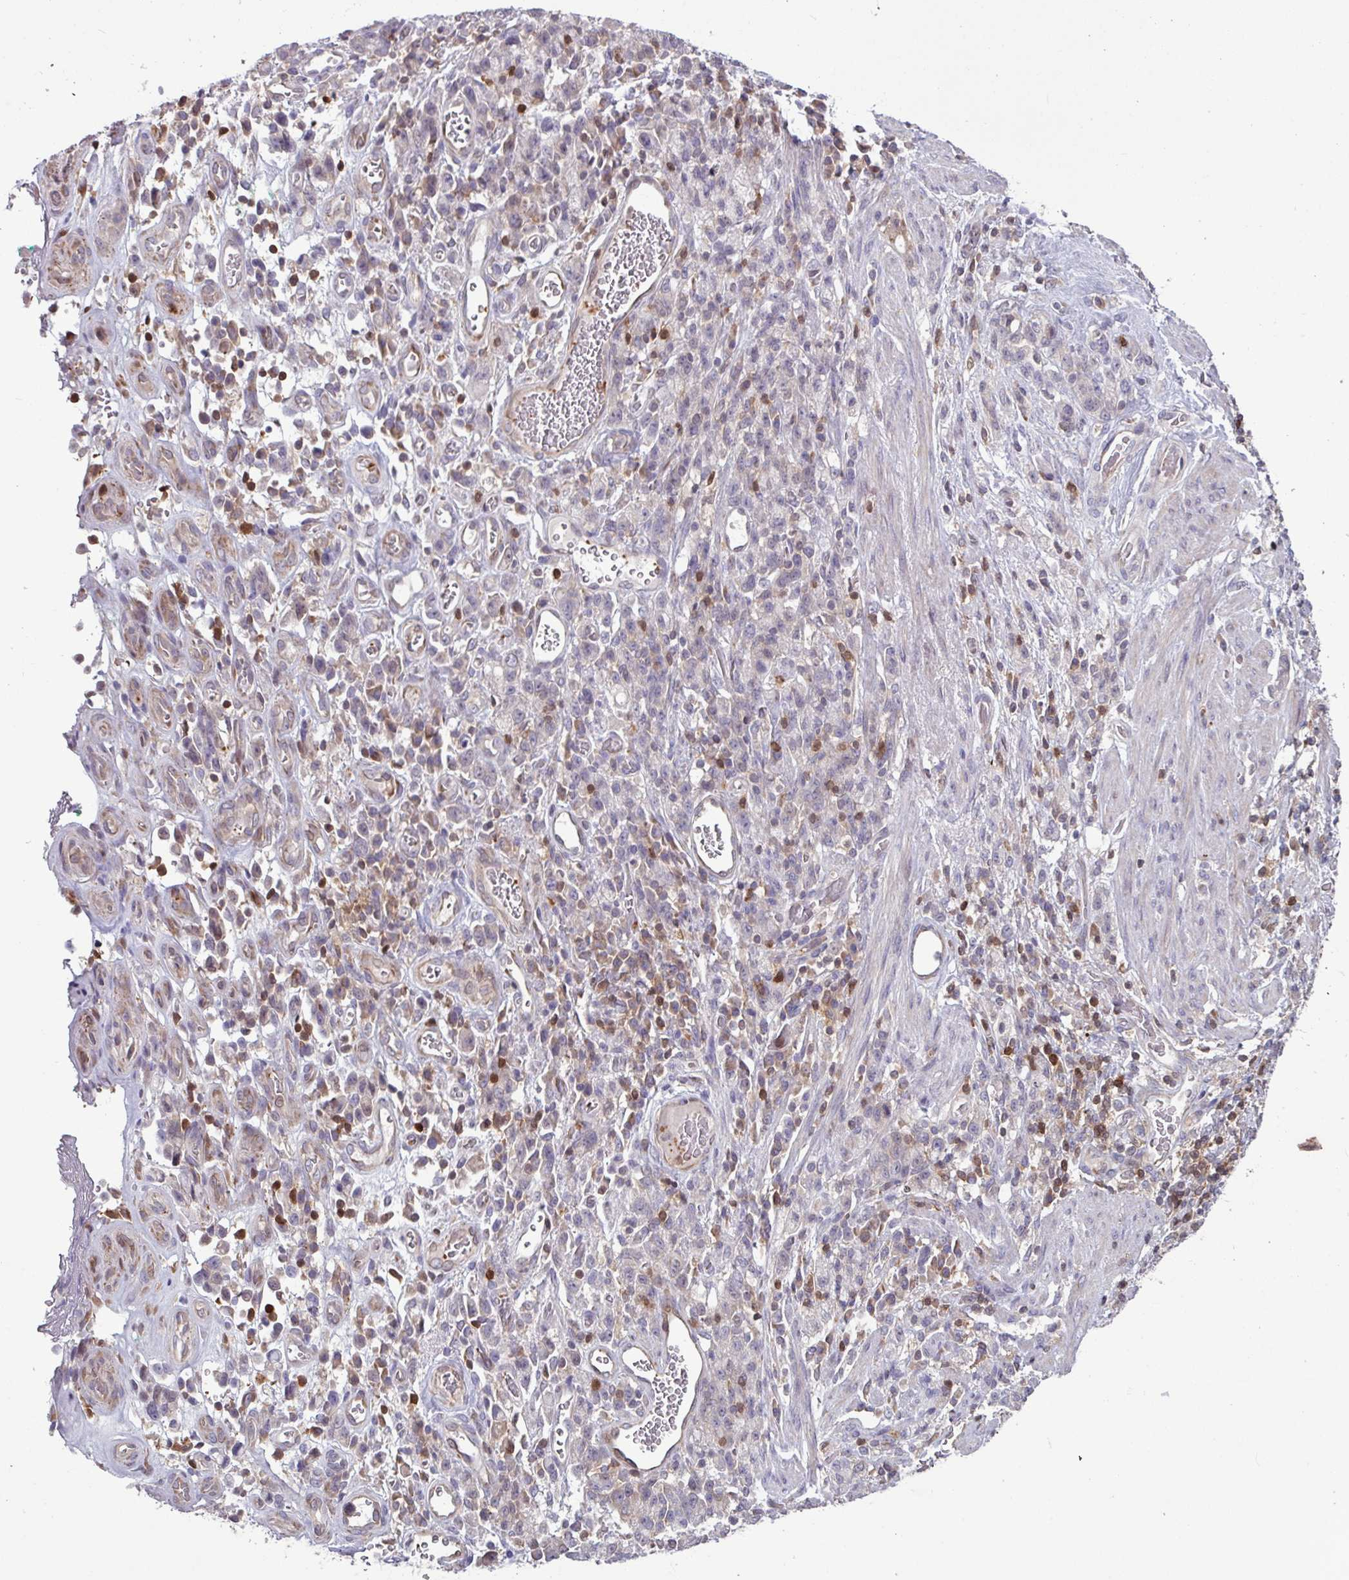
{"staining": {"intensity": "negative", "quantity": "none", "location": "none"}, "tissue": "stomach cancer", "cell_type": "Tumor cells", "image_type": "cancer", "snomed": [{"axis": "morphology", "description": "Adenocarcinoma, NOS"}, {"axis": "topography", "description": "Stomach"}], "caption": "Image shows no significant protein expression in tumor cells of stomach cancer (adenocarcinoma).", "gene": "SEC61G", "patient": {"sex": "male", "age": 77}}